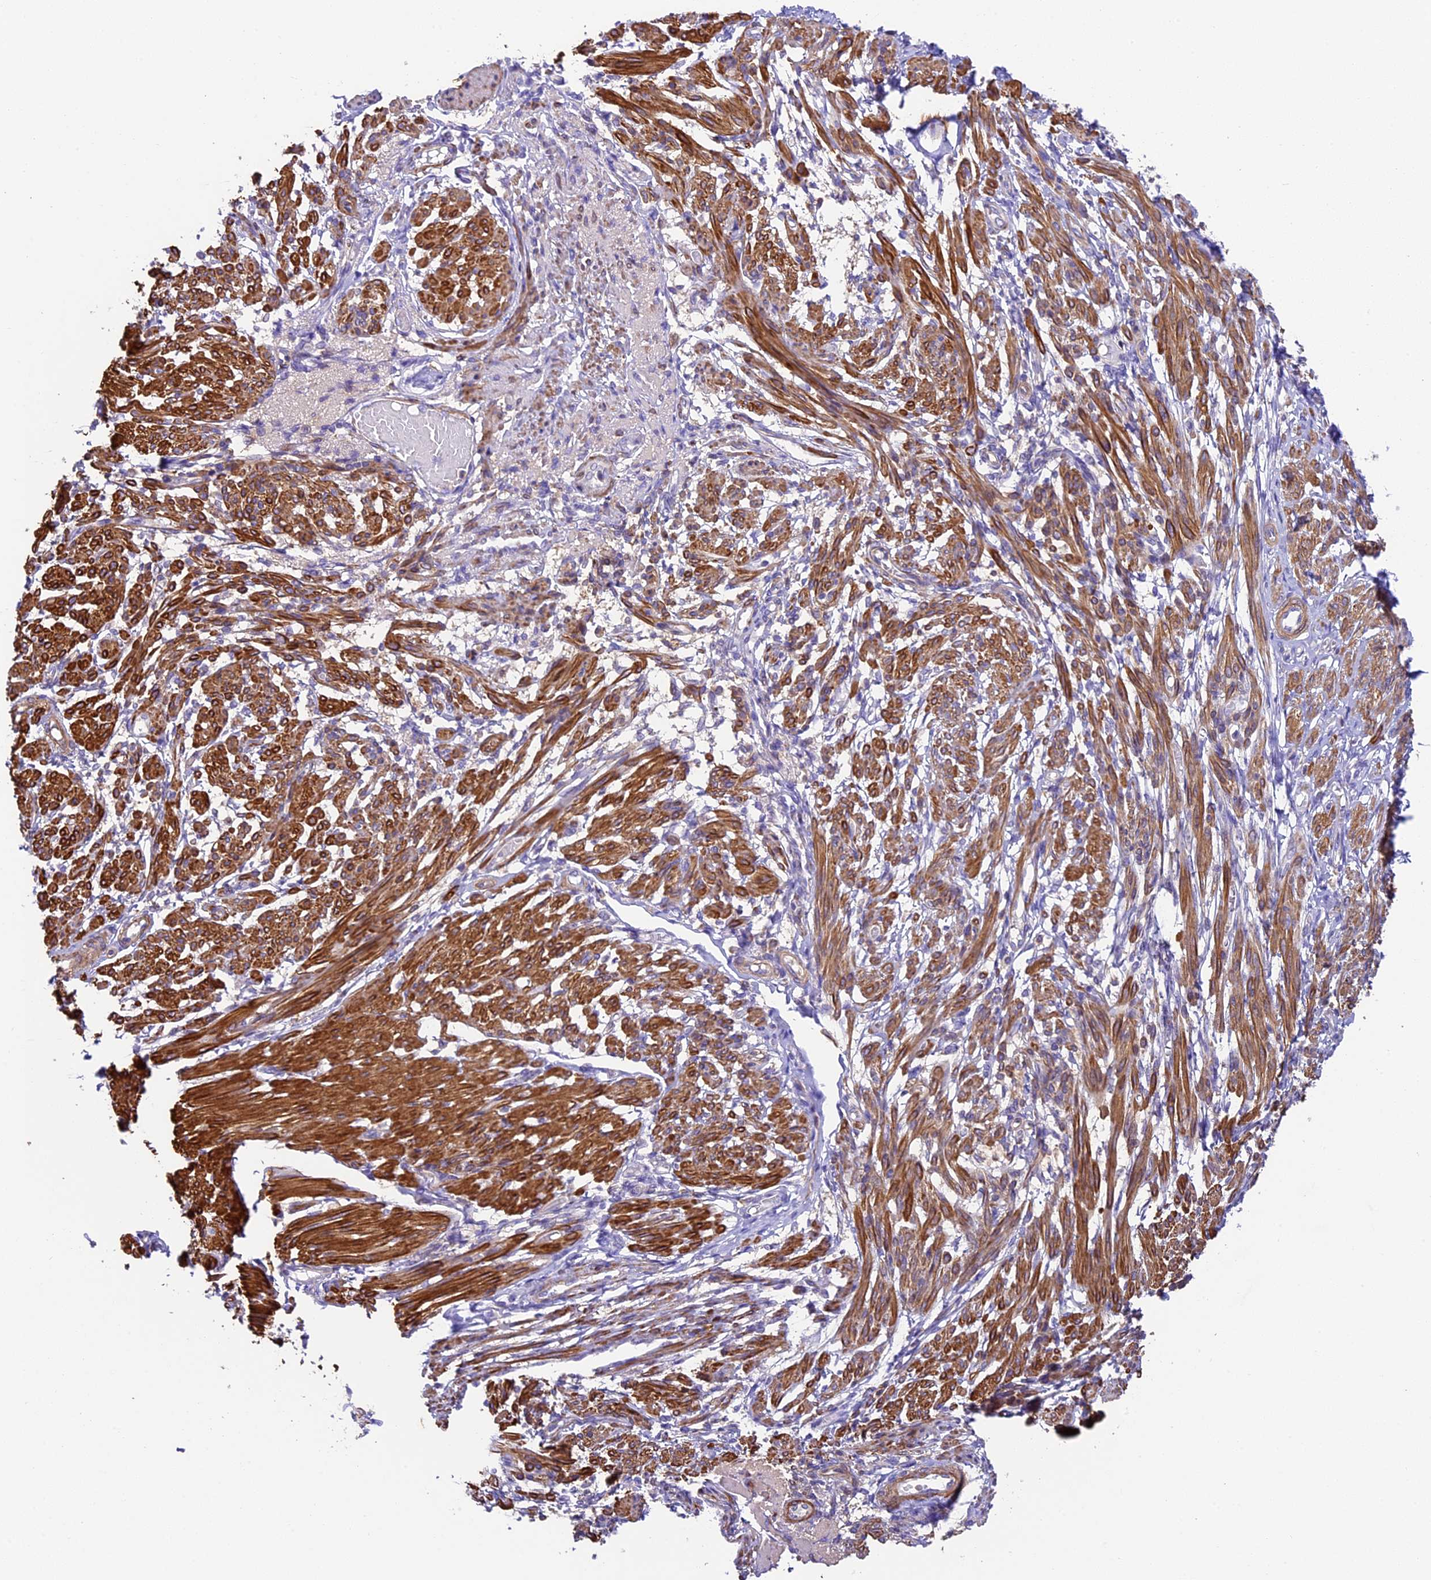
{"staining": {"intensity": "strong", "quantity": "25%-75%", "location": "cytoplasmic/membranous"}, "tissue": "smooth muscle", "cell_type": "Smooth muscle cells", "image_type": "normal", "snomed": [{"axis": "morphology", "description": "Normal tissue, NOS"}, {"axis": "topography", "description": "Smooth muscle"}], "caption": "This is a photomicrograph of immunohistochemistry (IHC) staining of normal smooth muscle, which shows strong expression in the cytoplasmic/membranous of smooth muscle cells.", "gene": "TBC1D1", "patient": {"sex": "female", "age": 39}}